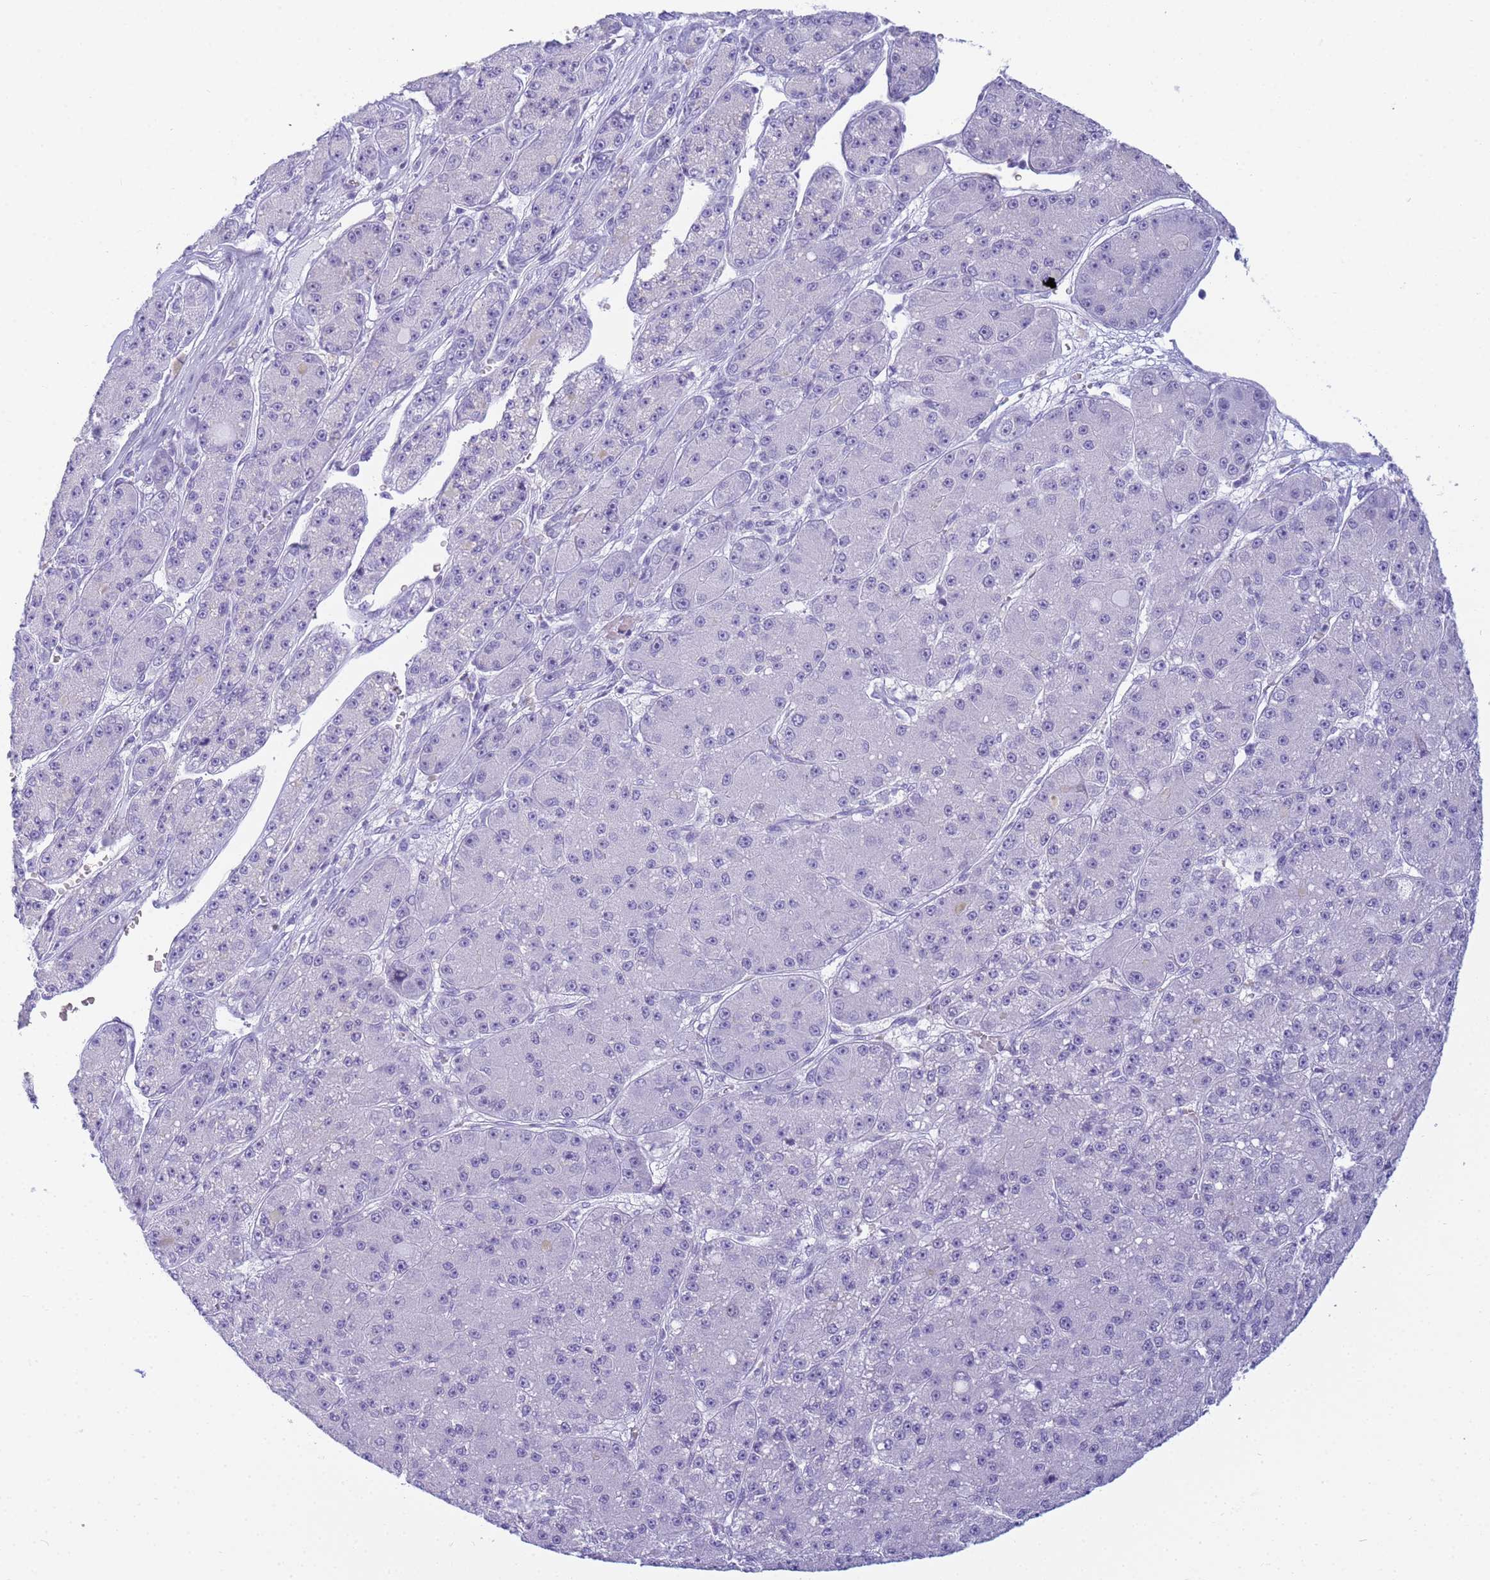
{"staining": {"intensity": "negative", "quantity": "none", "location": "none"}, "tissue": "liver cancer", "cell_type": "Tumor cells", "image_type": "cancer", "snomed": [{"axis": "morphology", "description": "Carcinoma, Hepatocellular, NOS"}, {"axis": "topography", "description": "Liver"}], "caption": "This is an IHC micrograph of liver cancer (hepatocellular carcinoma). There is no staining in tumor cells.", "gene": "SNX20", "patient": {"sex": "male", "age": 67}}